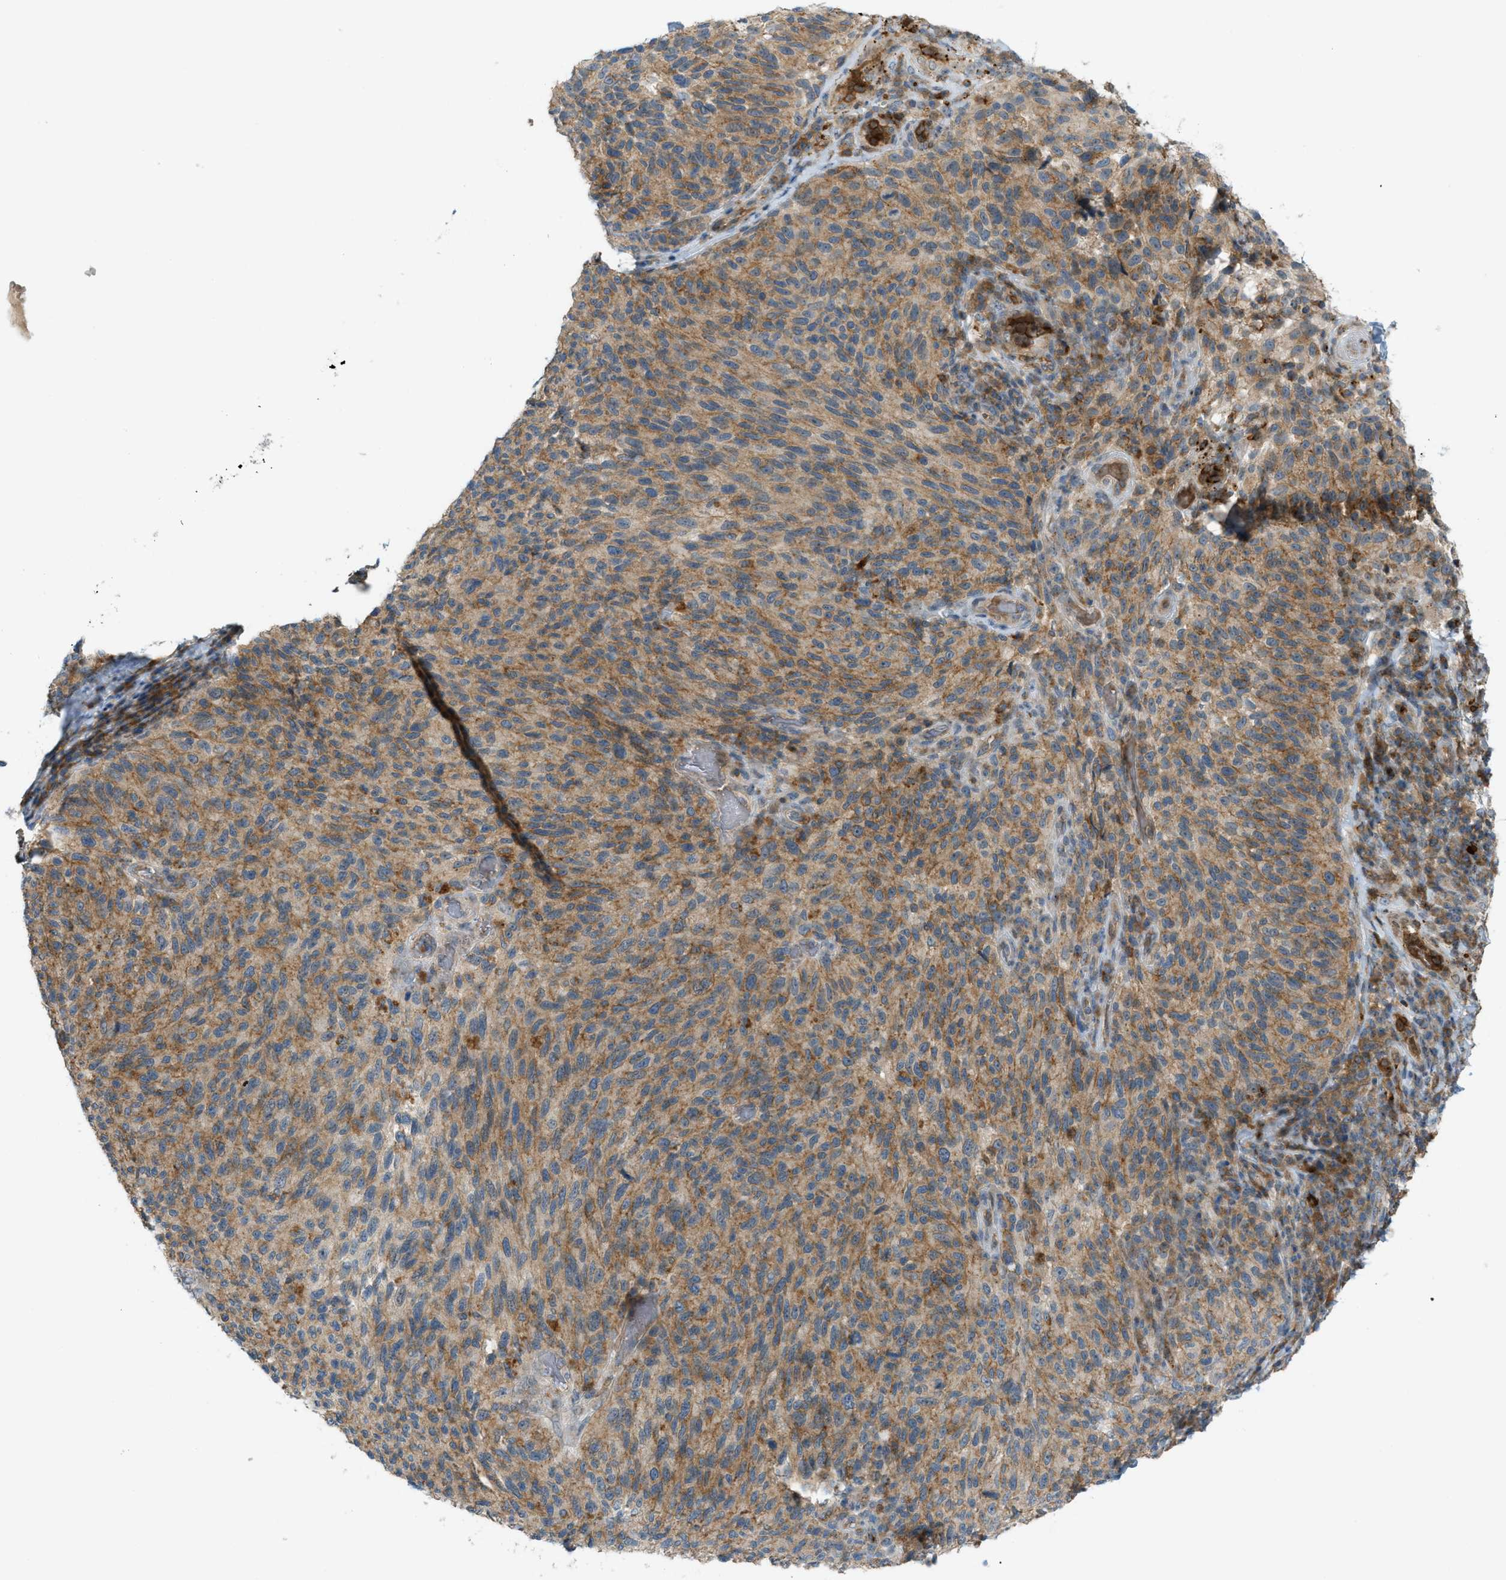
{"staining": {"intensity": "moderate", "quantity": ">75%", "location": "cytoplasmic/membranous"}, "tissue": "melanoma", "cell_type": "Tumor cells", "image_type": "cancer", "snomed": [{"axis": "morphology", "description": "Malignant melanoma, NOS"}, {"axis": "topography", "description": "Skin"}], "caption": "Human melanoma stained for a protein (brown) shows moderate cytoplasmic/membranous positive staining in about >75% of tumor cells.", "gene": "GRK6", "patient": {"sex": "female", "age": 73}}